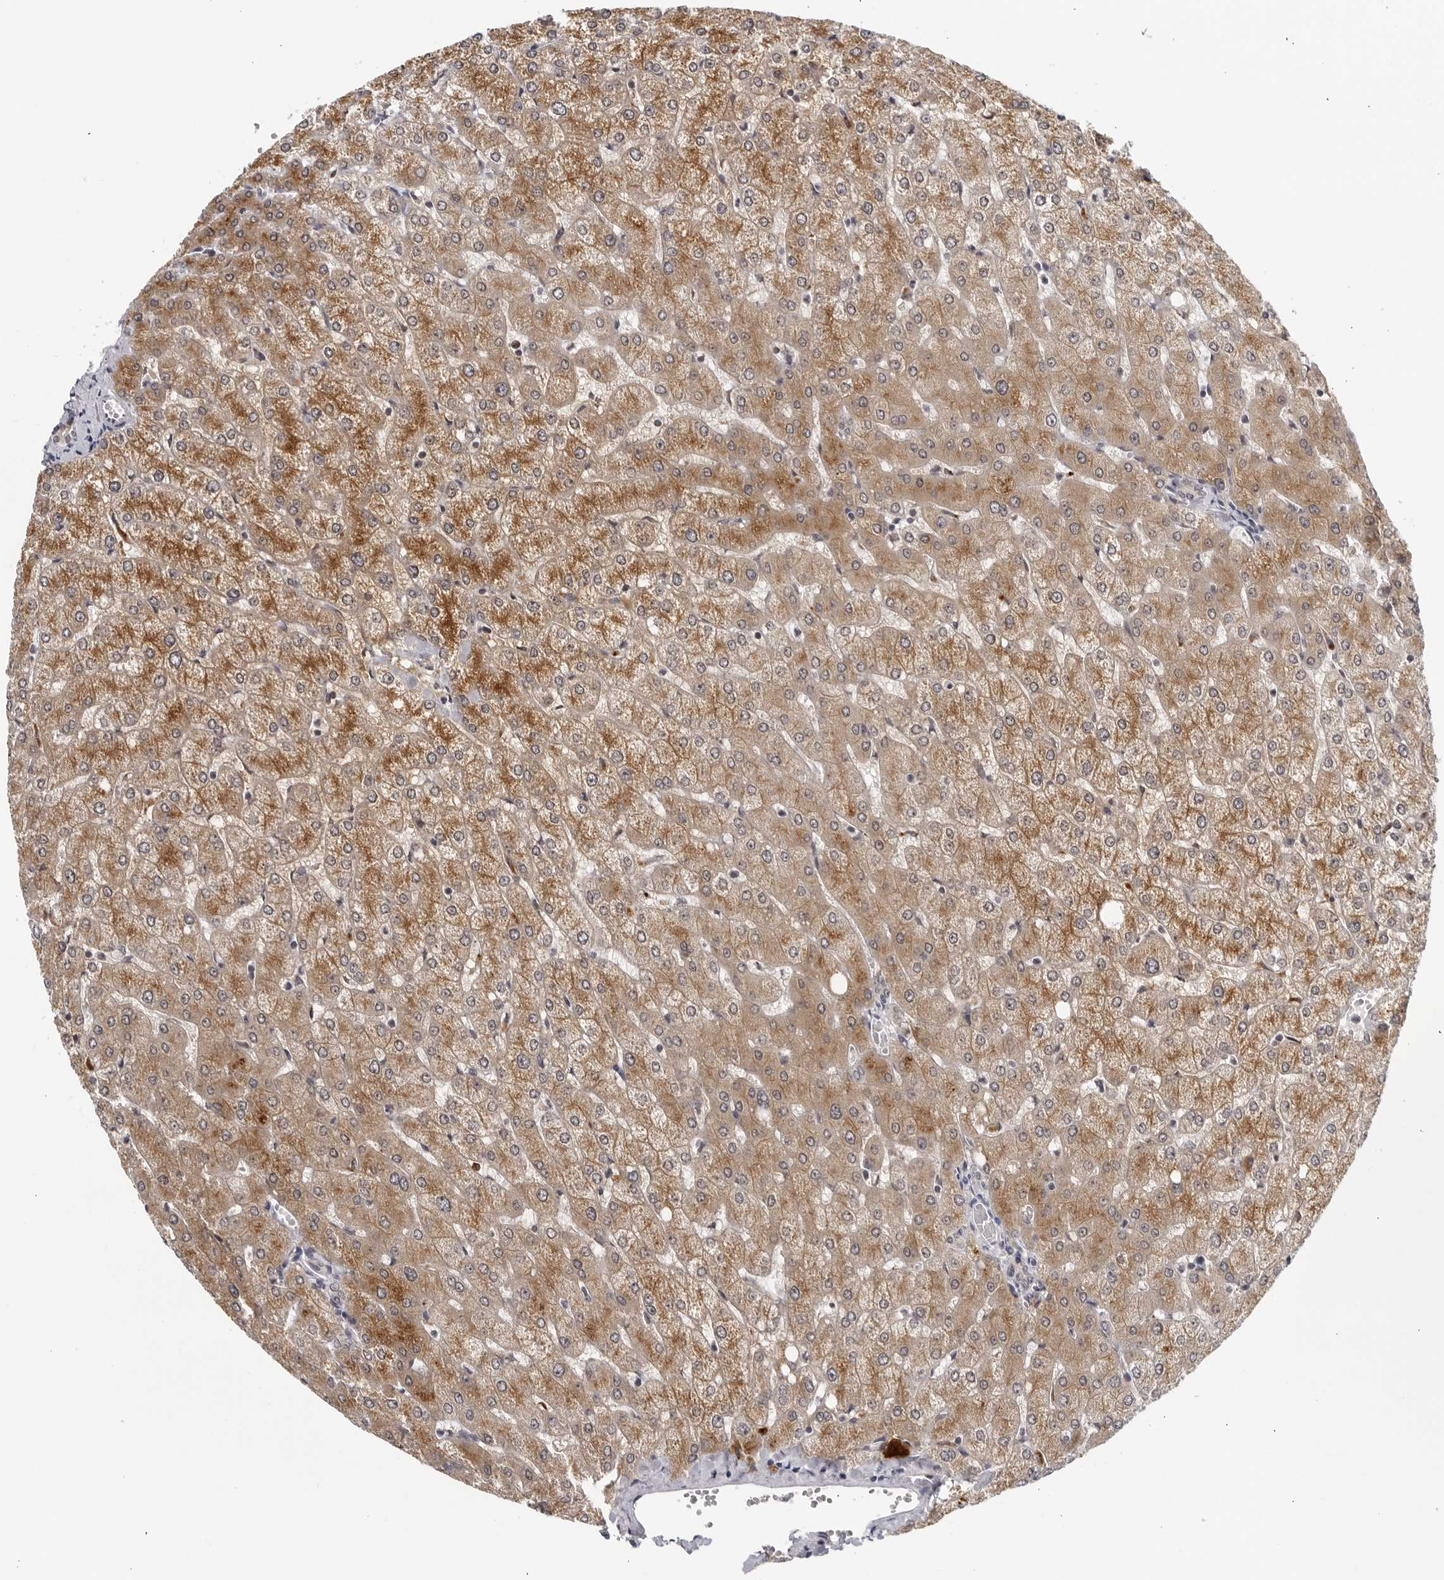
{"staining": {"intensity": "negative", "quantity": "none", "location": "none"}, "tissue": "liver", "cell_type": "Cholangiocytes", "image_type": "normal", "snomed": [{"axis": "morphology", "description": "Normal tissue, NOS"}, {"axis": "topography", "description": "Liver"}], "caption": "High power microscopy photomicrograph of an IHC image of benign liver, revealing no significant expression in cholangiocytes. The staining was performed using DAB (3,3'-diaminobenzidine) to visualize the protein expression in brown, while the nuclei were stained in blue with hematoxylin (Magnification: 20x).", "gene": "STRADB", "patient": {"sex": "female", "age": 54}}